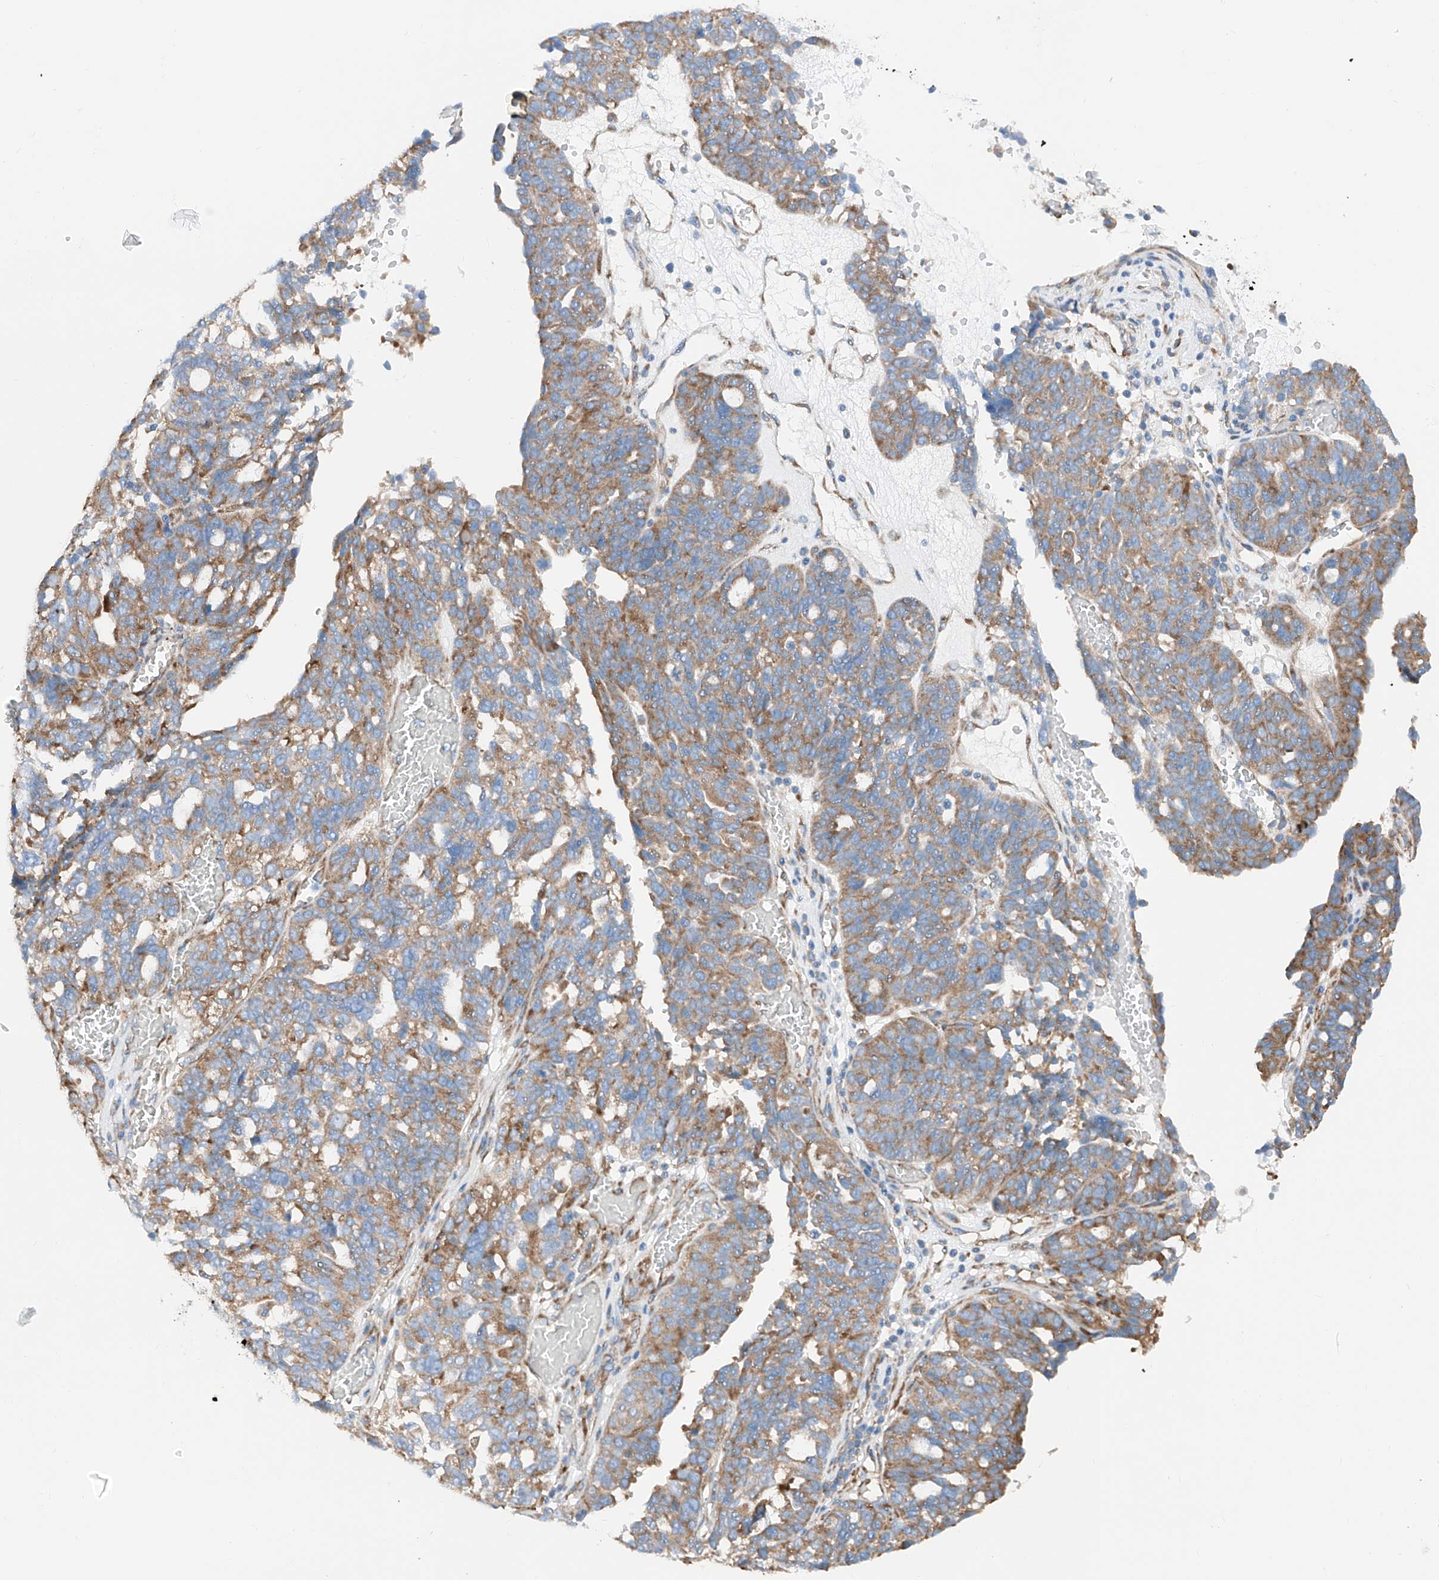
{"staining": {"intensity": "moderate", "quantity": "25%-75%", "location": "cytoplasmic/membranous"}, "tissue": "ovarian cancer", "cell_type": "Tumor cells", "image_type": "cancer", "snomed": [{"axis": "morphology", "description": "Cystadenocarcinoma, serous, NOS"}, {"axis": "topography", "description": "Ovary"}], "caption": "DAB (3,3'-diaminobenzidine) immunohistochemical staining of human ovarian serous cystadenocarcinoma shows moderate cytoplasmic/membranous protein expression in approximately 25%-75% of tumor cells.", "gene": "CRELD1", "patient": {"sex": "female", "age": 59}}